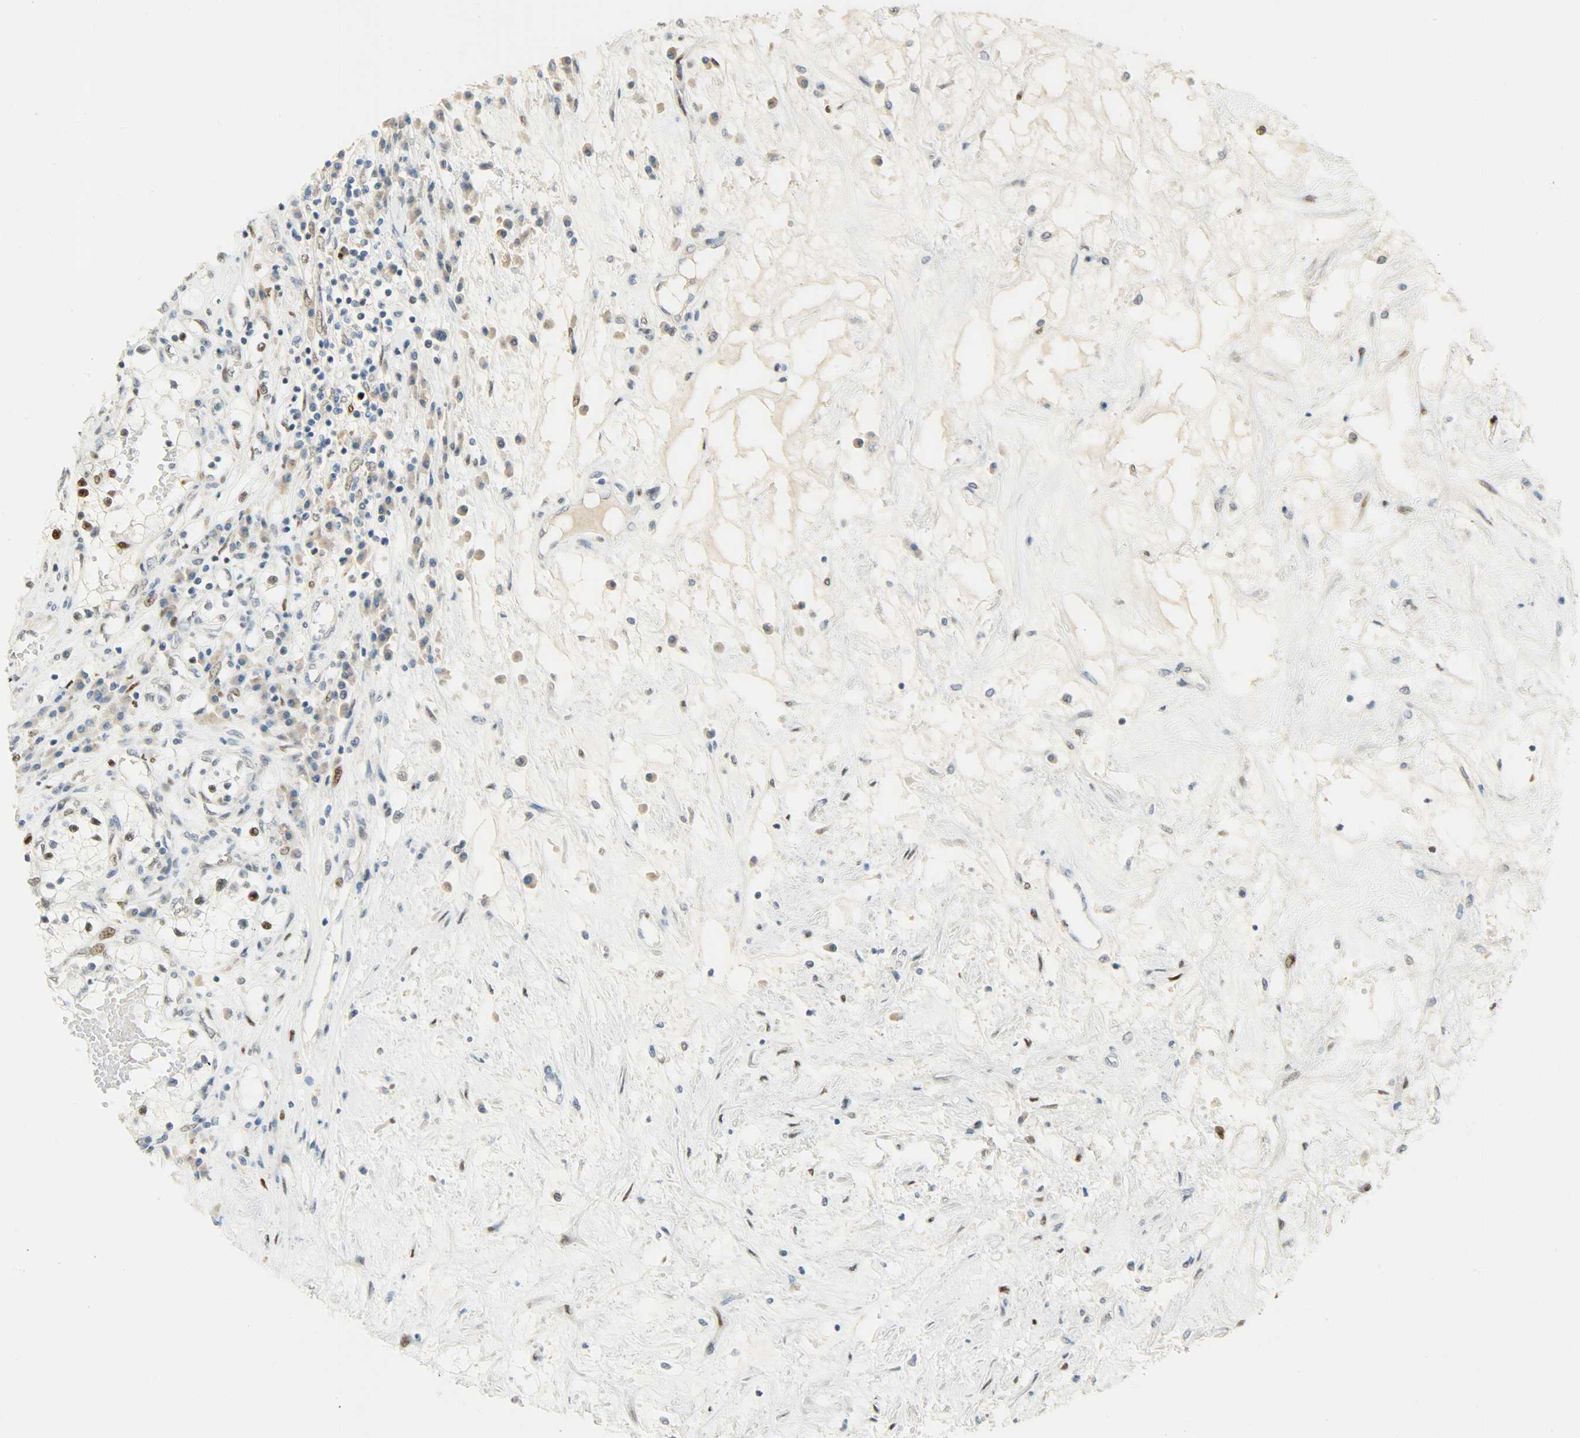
{"staining": {"intensity": "negative", "quantity": "none", "location": "none"}, "tissue": "renal cancer", "cell_type": "Tumor cells", "image_type": "cancer", "snomed": [{"axis": "morphology", "description": "Adenocarcinoma, NOS"}, {"axis": "topography", "description": "Kidney"}], "caption": "Immunohistochemistry photomicrograph of neoplastic tissue: human adenocarcinoma (renal) stained with DAB reveals no significant protein staining in tumor cells. (DAB immunohistochemistry, high magnification).", "gene": "JUNB", "patient": {"sex": "male", "age": 68}}